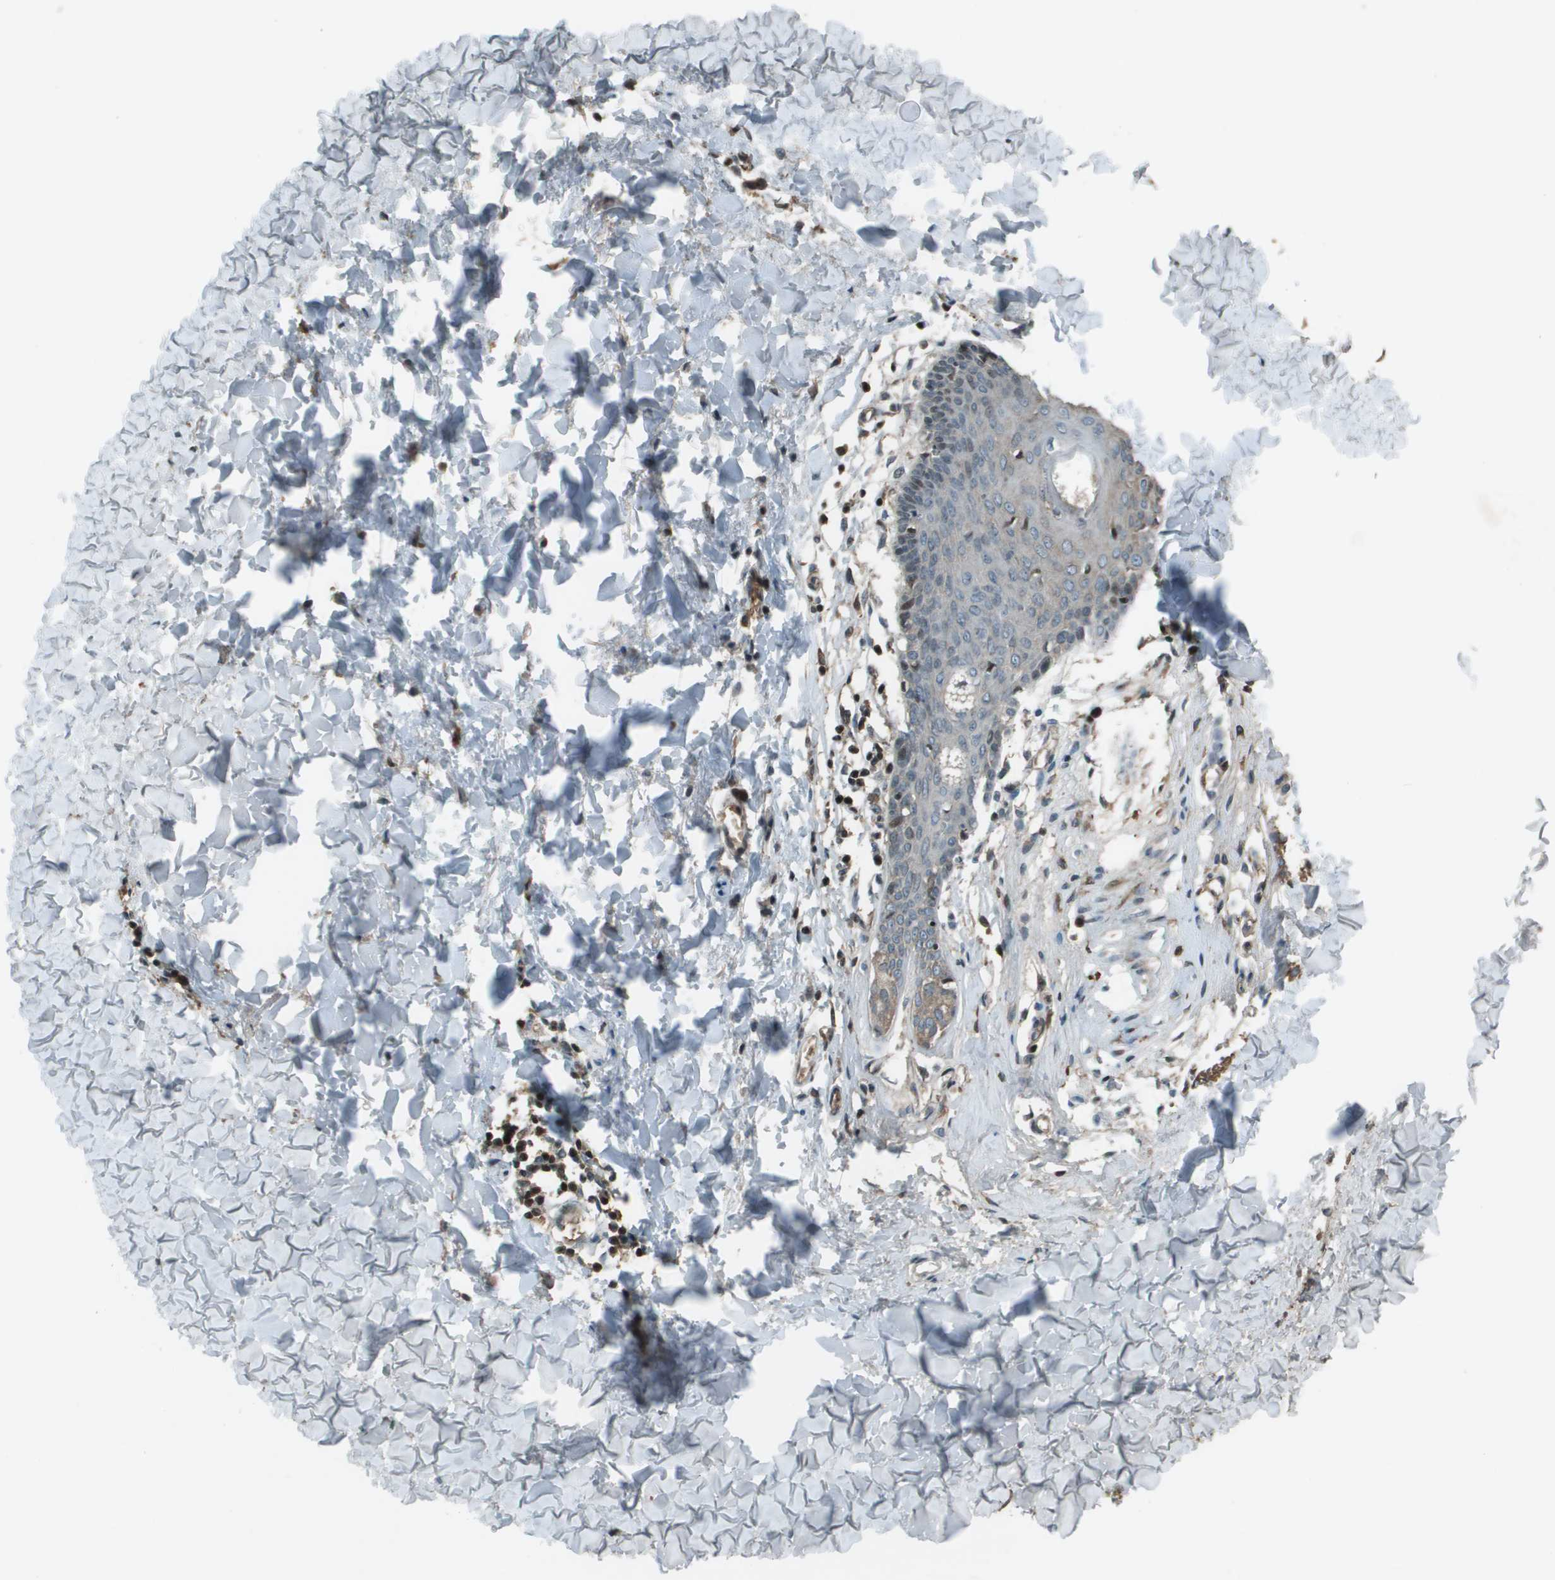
{"staining": {"intensity": "negative", "quantity": "none", "location": "none"}, "tissue": "skin", "cell_type": "Fibroblasts", "image_type": "normal", "snomed": [{"axis": "morphology", "description": "Normal tissue, NOS"}, {"axis": "topography", "description": "Skin"}], "caption": "Immunohistochemical staining of normal human skin demonstrates no significant staining in fibroblasts. Nuclei are stained in blue.", "gene": "CXCL12", "patient": {"sex": "female", "age": 17}}